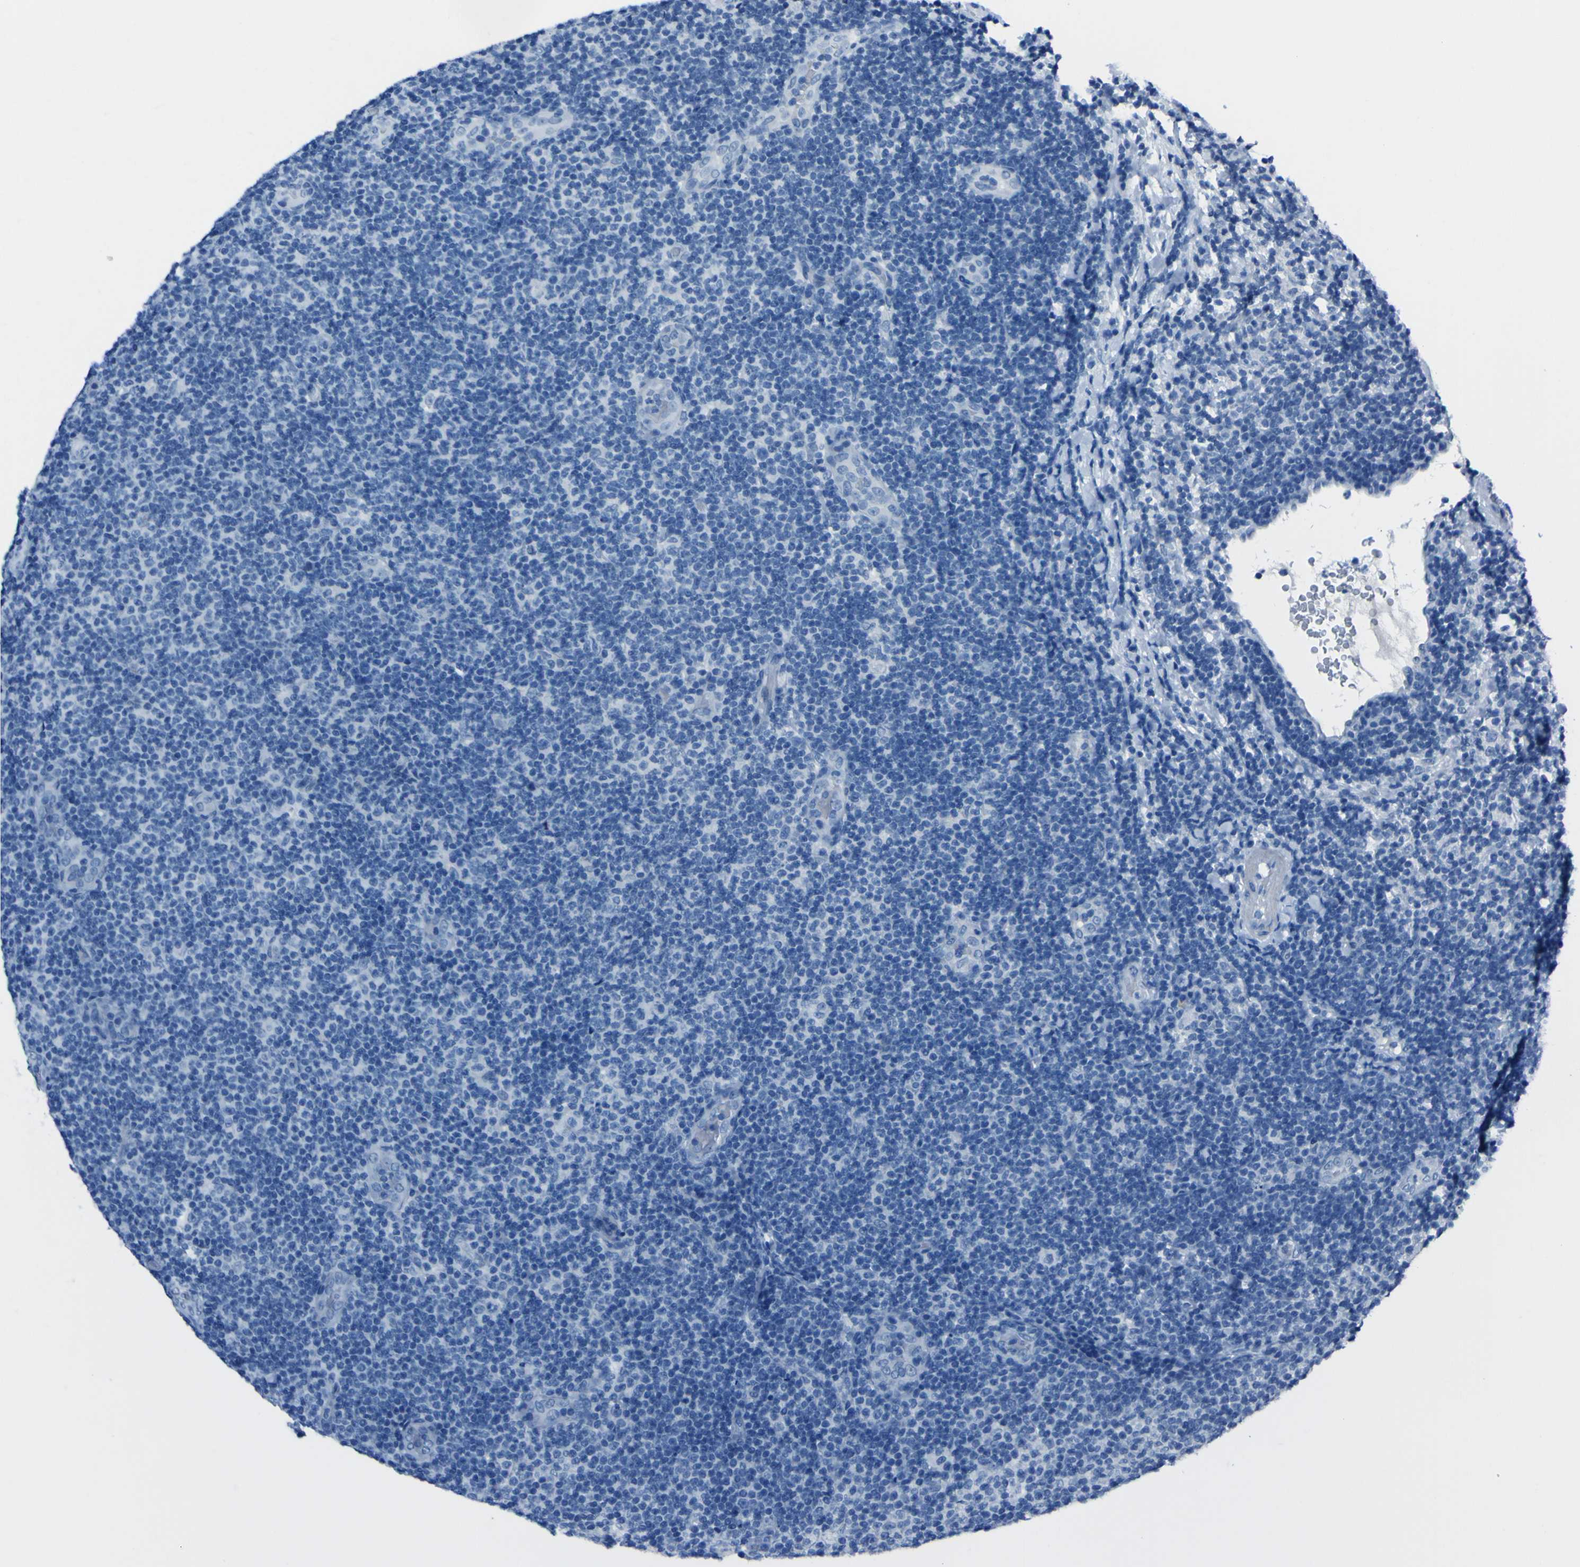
{"staining": {"intensity": "negative", "quantity": "none", "location": "none"}, "tissue": "lymphoma", "cell_type": "Tumor cells", "image_type": "cancer", "snomed": [{"axis": "morphology", "description": "Malignant lymphoma, non-Hodgkin's type, Low grade"}, {"axis": "topography", "description": "Lymph node"}], "caption": "Immunohistochemical staining of lymphoma exhibits no significant positivity in tumor cells.", "gene": "PHKG1", "patient": {"sex": "male", "age": 83}}